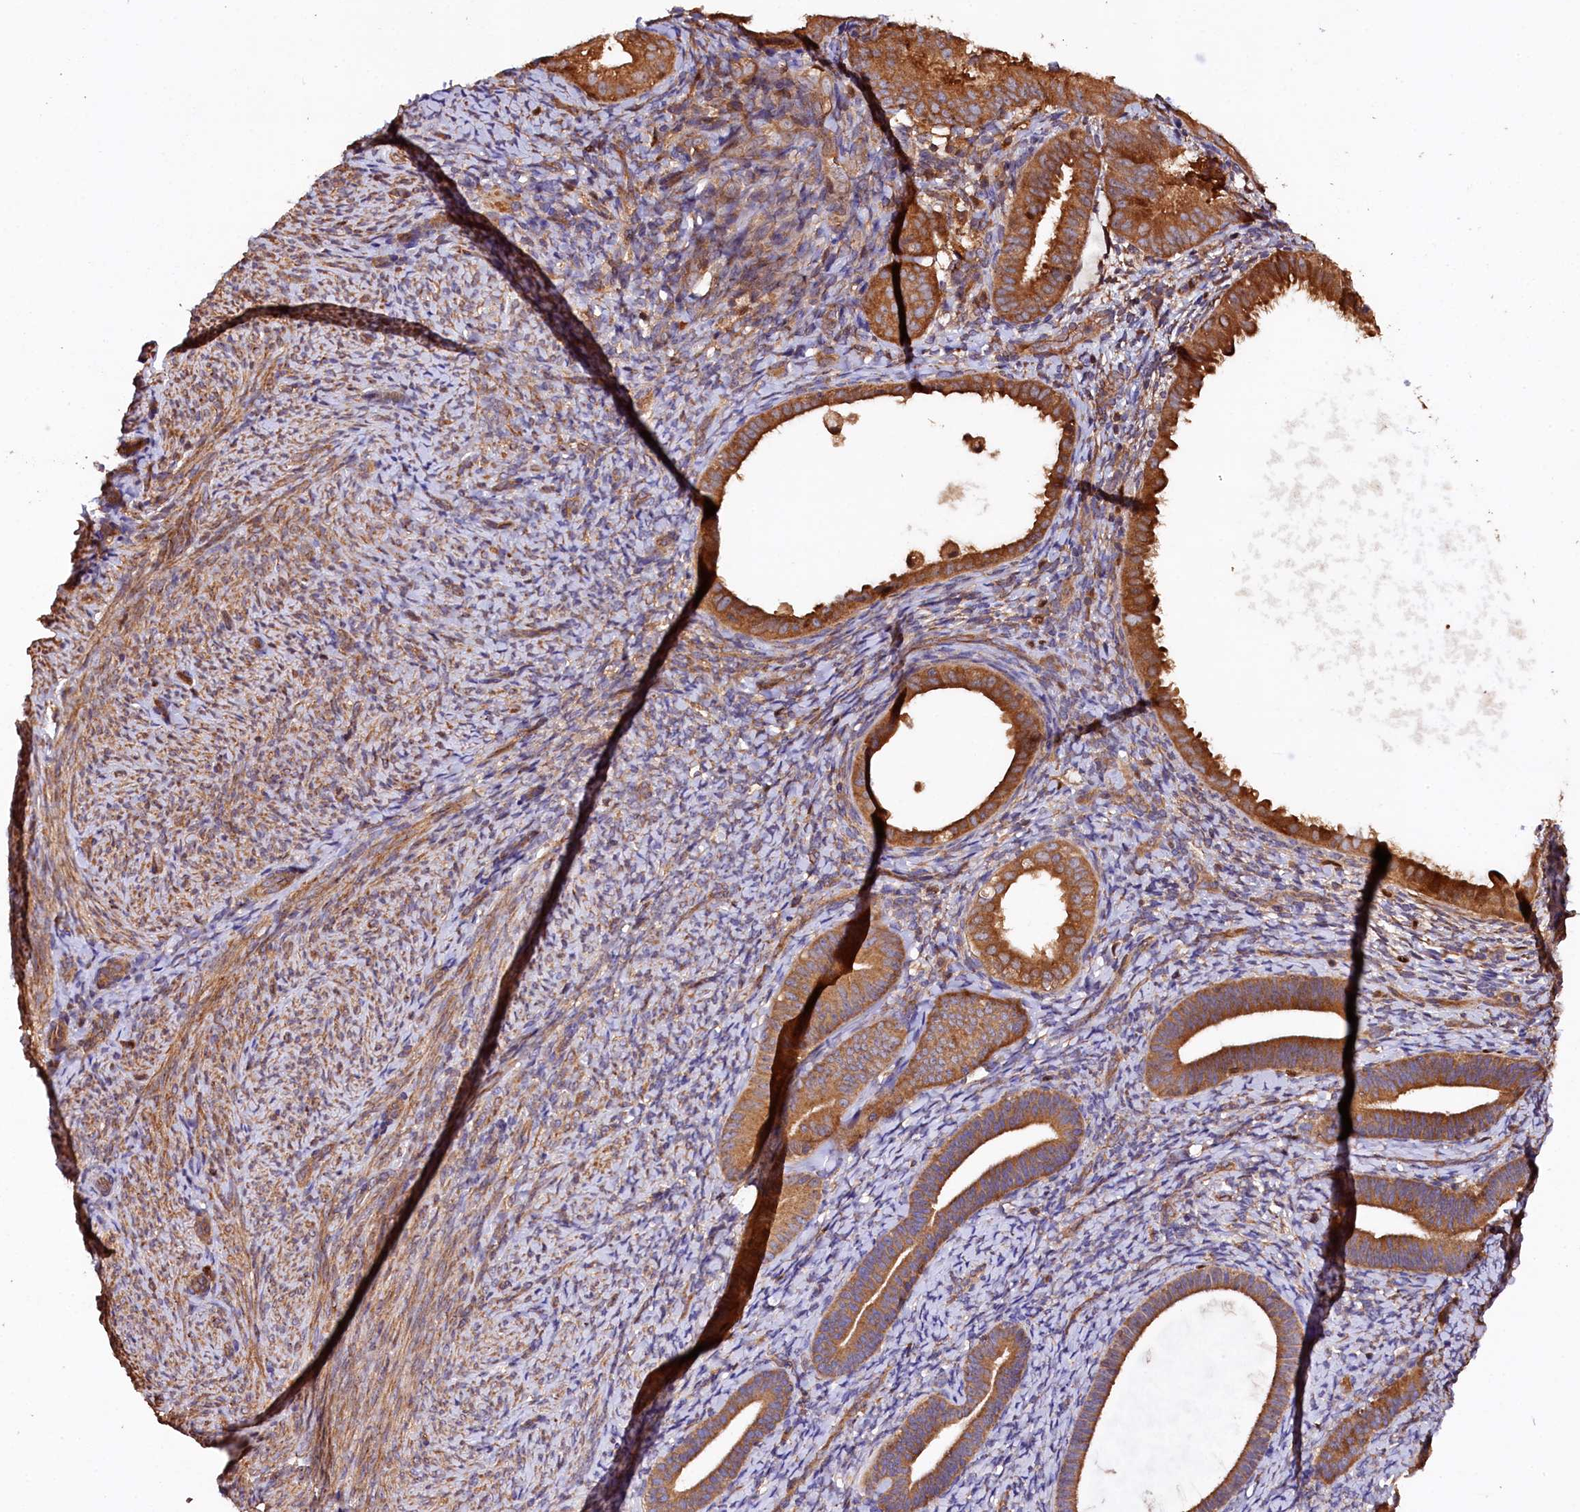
{"staining": {"intensity": "moderate", "quantity": "25%-75%", "location": "cytoplasmic/membranous"}, "tissue": "endometrium", "cell_type": "Cells in endometrial stroma", "image_type": "normal", "snomed": [{"axis": "morphology", "description": "Normal tissue, NOS"}, {"axis": "topography", "description": "Endometrium"}], "caption": "The photomicrograph demonstrates immunohistochemical staining of normal endometrium. There is moderate cytoplasmic/membranous expression is seen in approximately 25%-75% of cells in endometrial stroma.", "gene": "KLC2", "patient": {"sex": "female", "age": 65}}